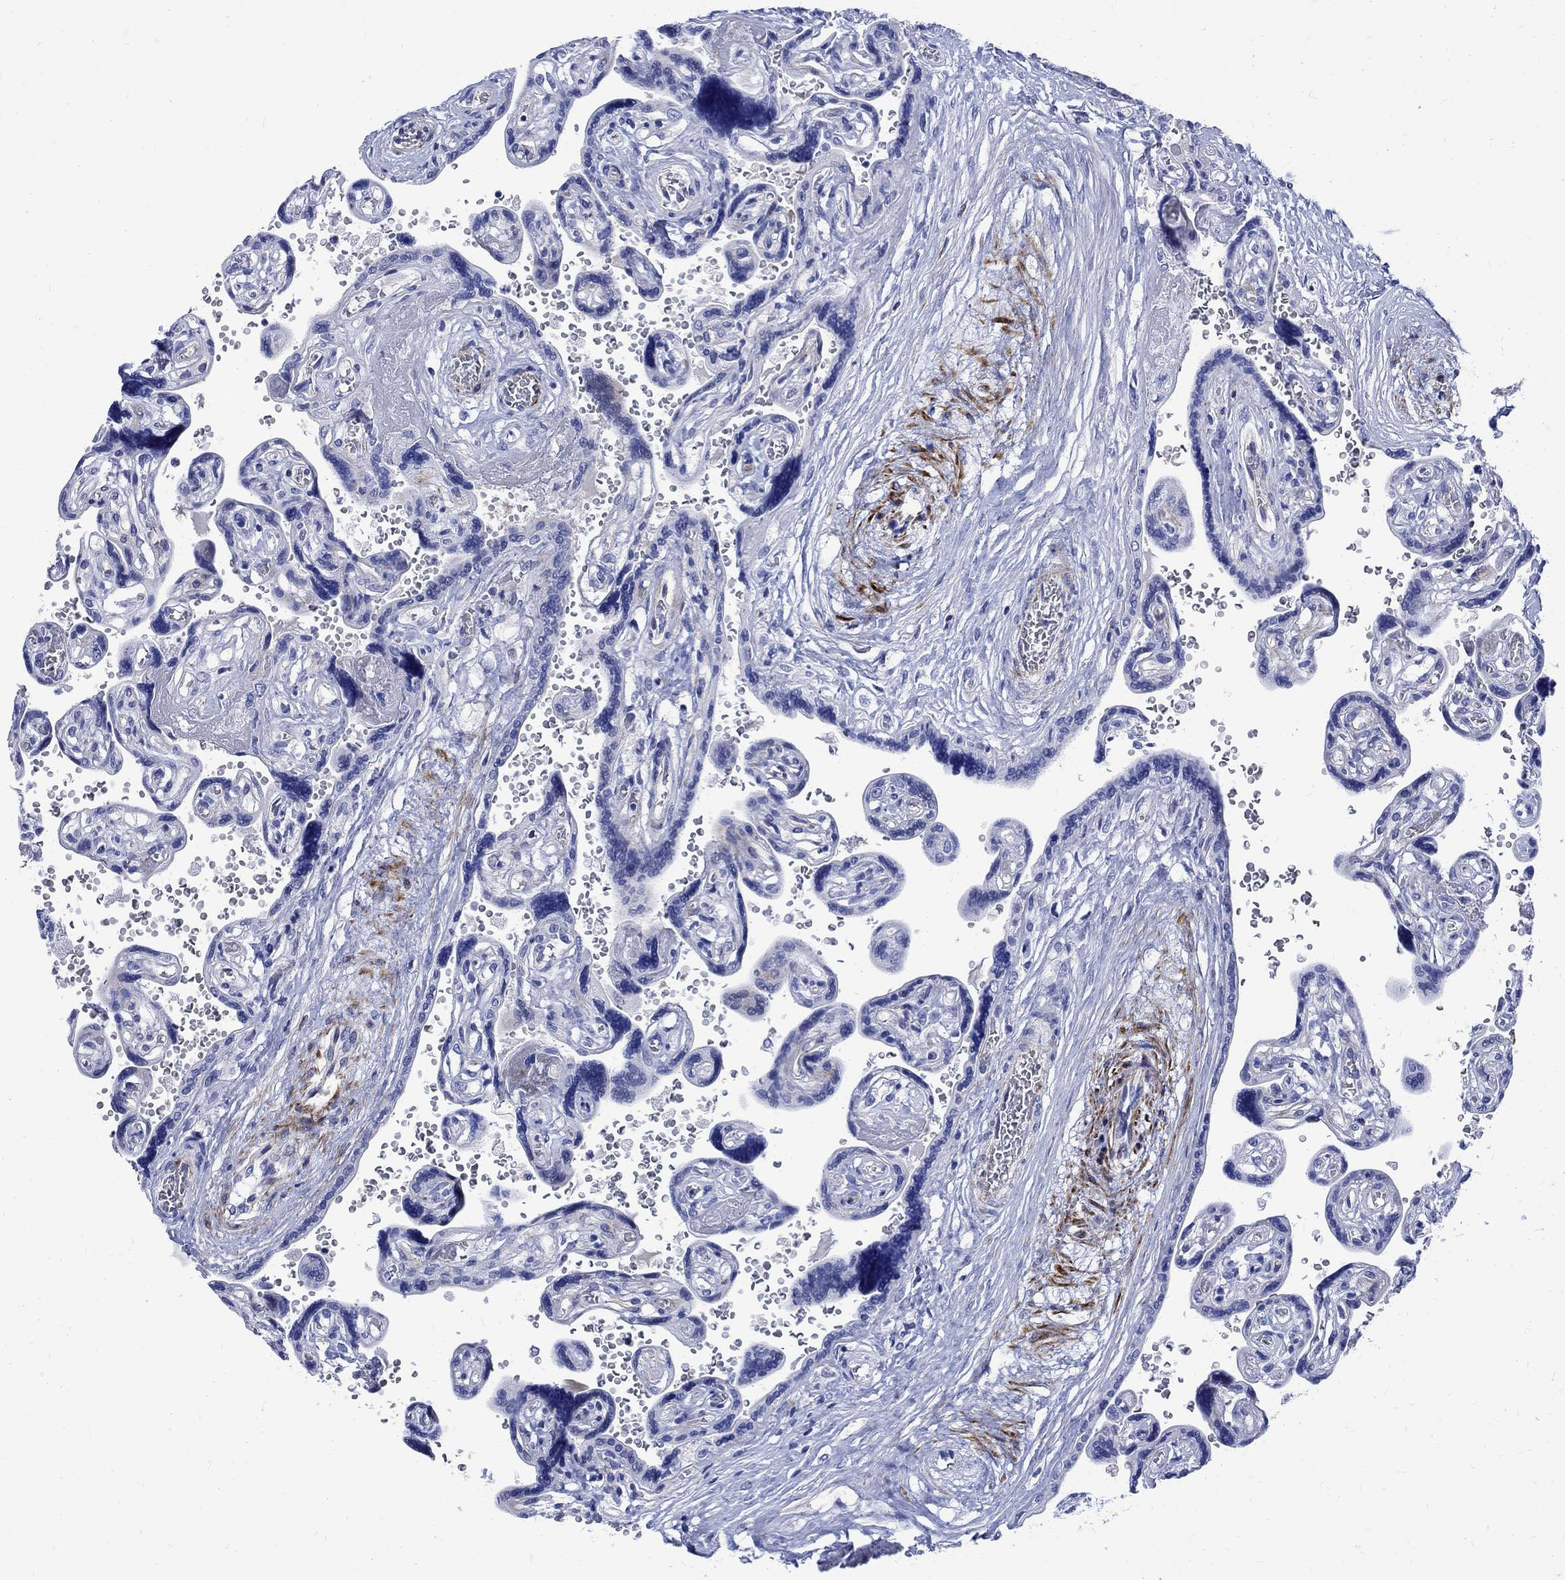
{"staining": {"intensity": "negative", "quantity": "none", "location": "none"}, "tissue": "placenta", "cell_type": "Decidual cells", "image_type": "normal", "snomed": [{"axis": "morphology", "description": "Normal tissue, NOS"}, {"axis": "topography", "description": "Placenta"}], "caption": "IHC micrograph of unremarkable human placenta stained for a protein (brown), which reveals no staining in decidual cells. (Immunohistochemistry (ihc), brightfield microscopy, high magnification).", "gene": "PARVB", "patient": {"sex": "female", "age": 32}}